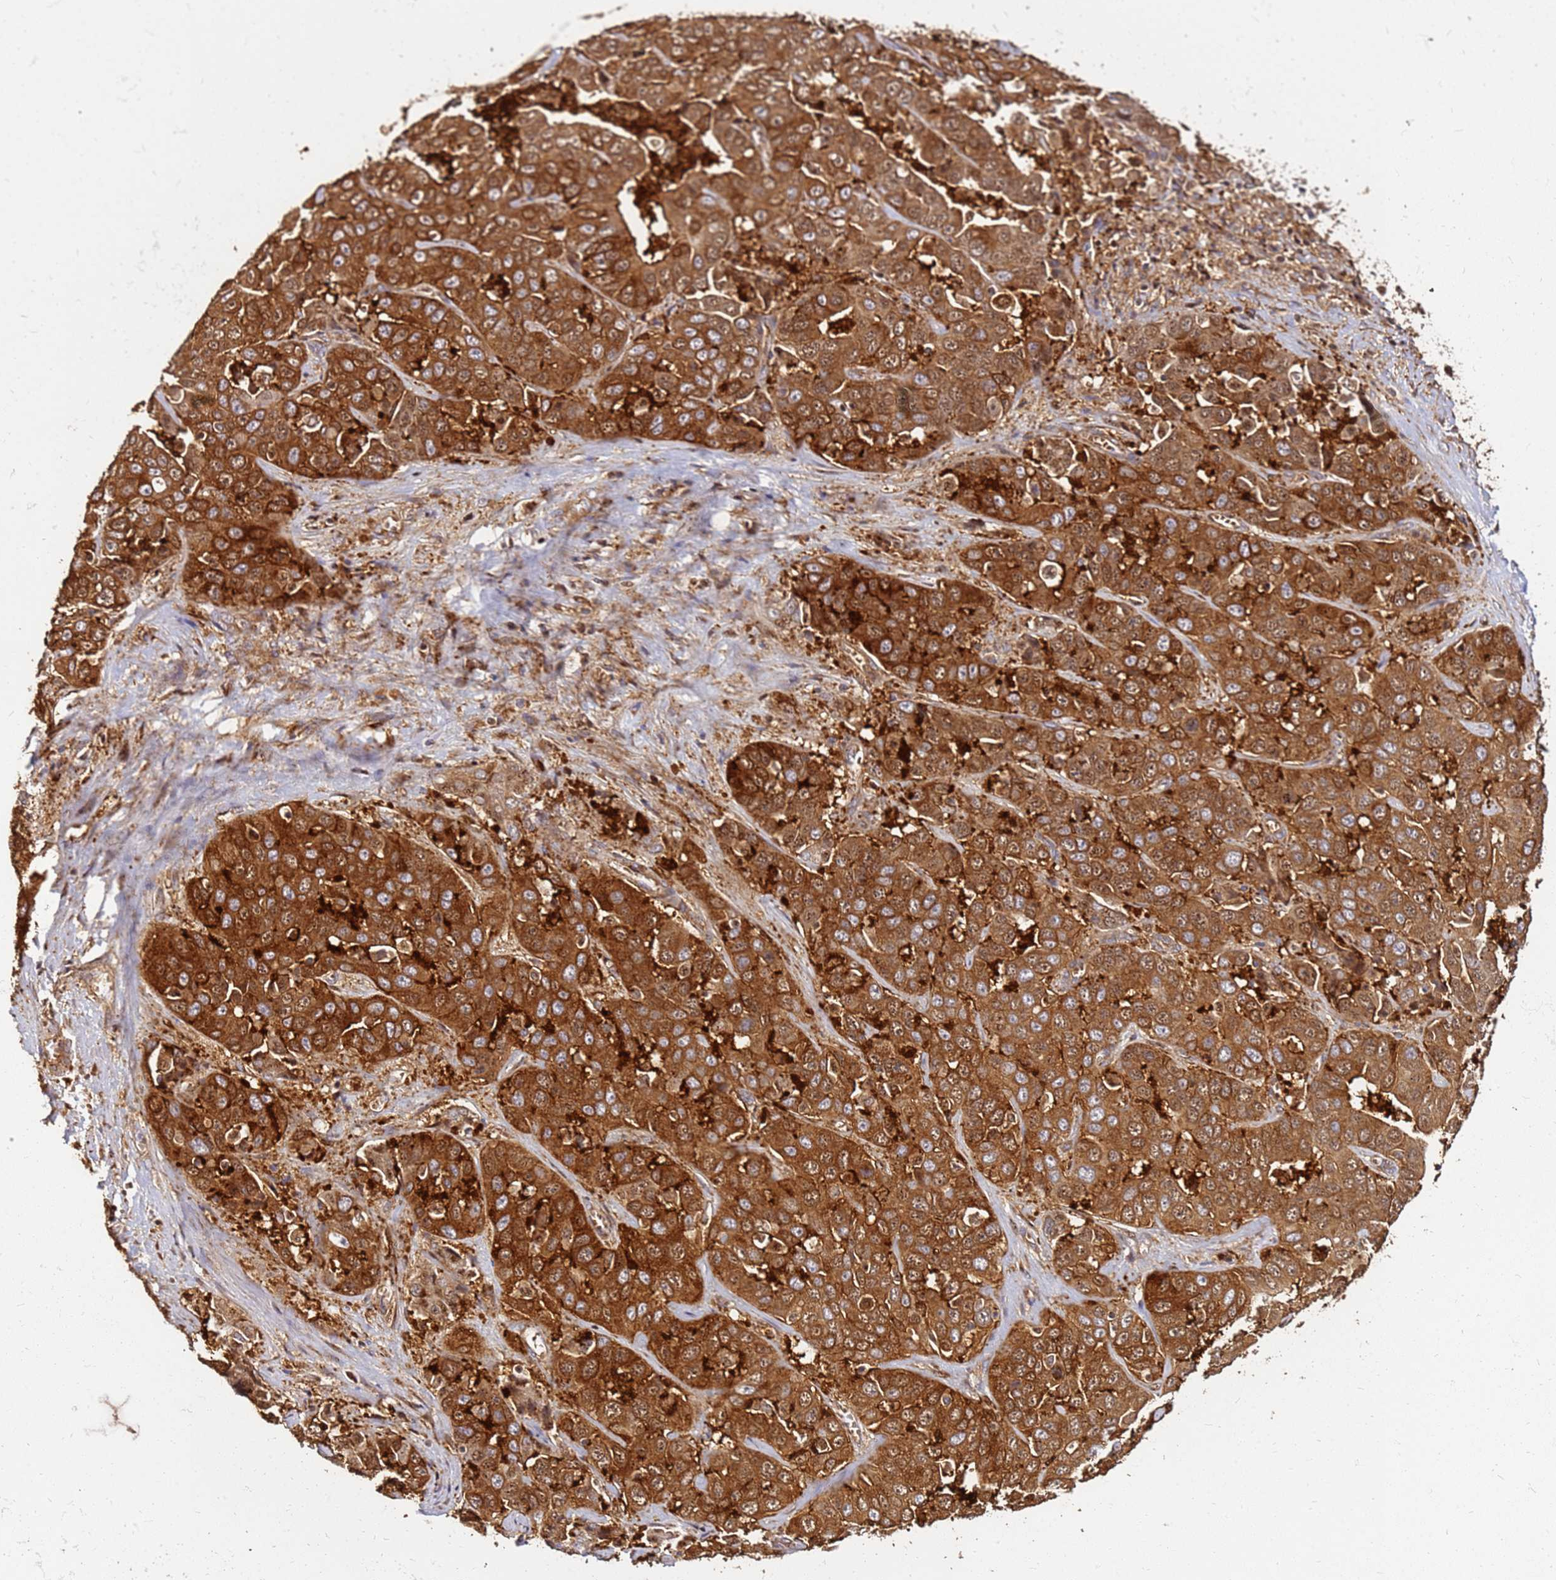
{"staining": {"intensity": "strong", "quantity": ">75%", "location": "cytoplasmic/membranous"}, "tissue": "liver cancer", "cell_type": "Tumor cells", "image_type": "cancer", "snomed": [{"axis": "morphology", "description": "Cholangiocarcinoma"}, {"axis": "topography", "description": "Liver"}], "caption": "Human liver cancer (cholangiocarcinoma) stained for a protein (brown) demonstrates strong cytoplasmic/membranous positive staining in approximately >75% of tumor cells.", "gene": "DVL3", "patient": {"sex": "female", "age": 52}}